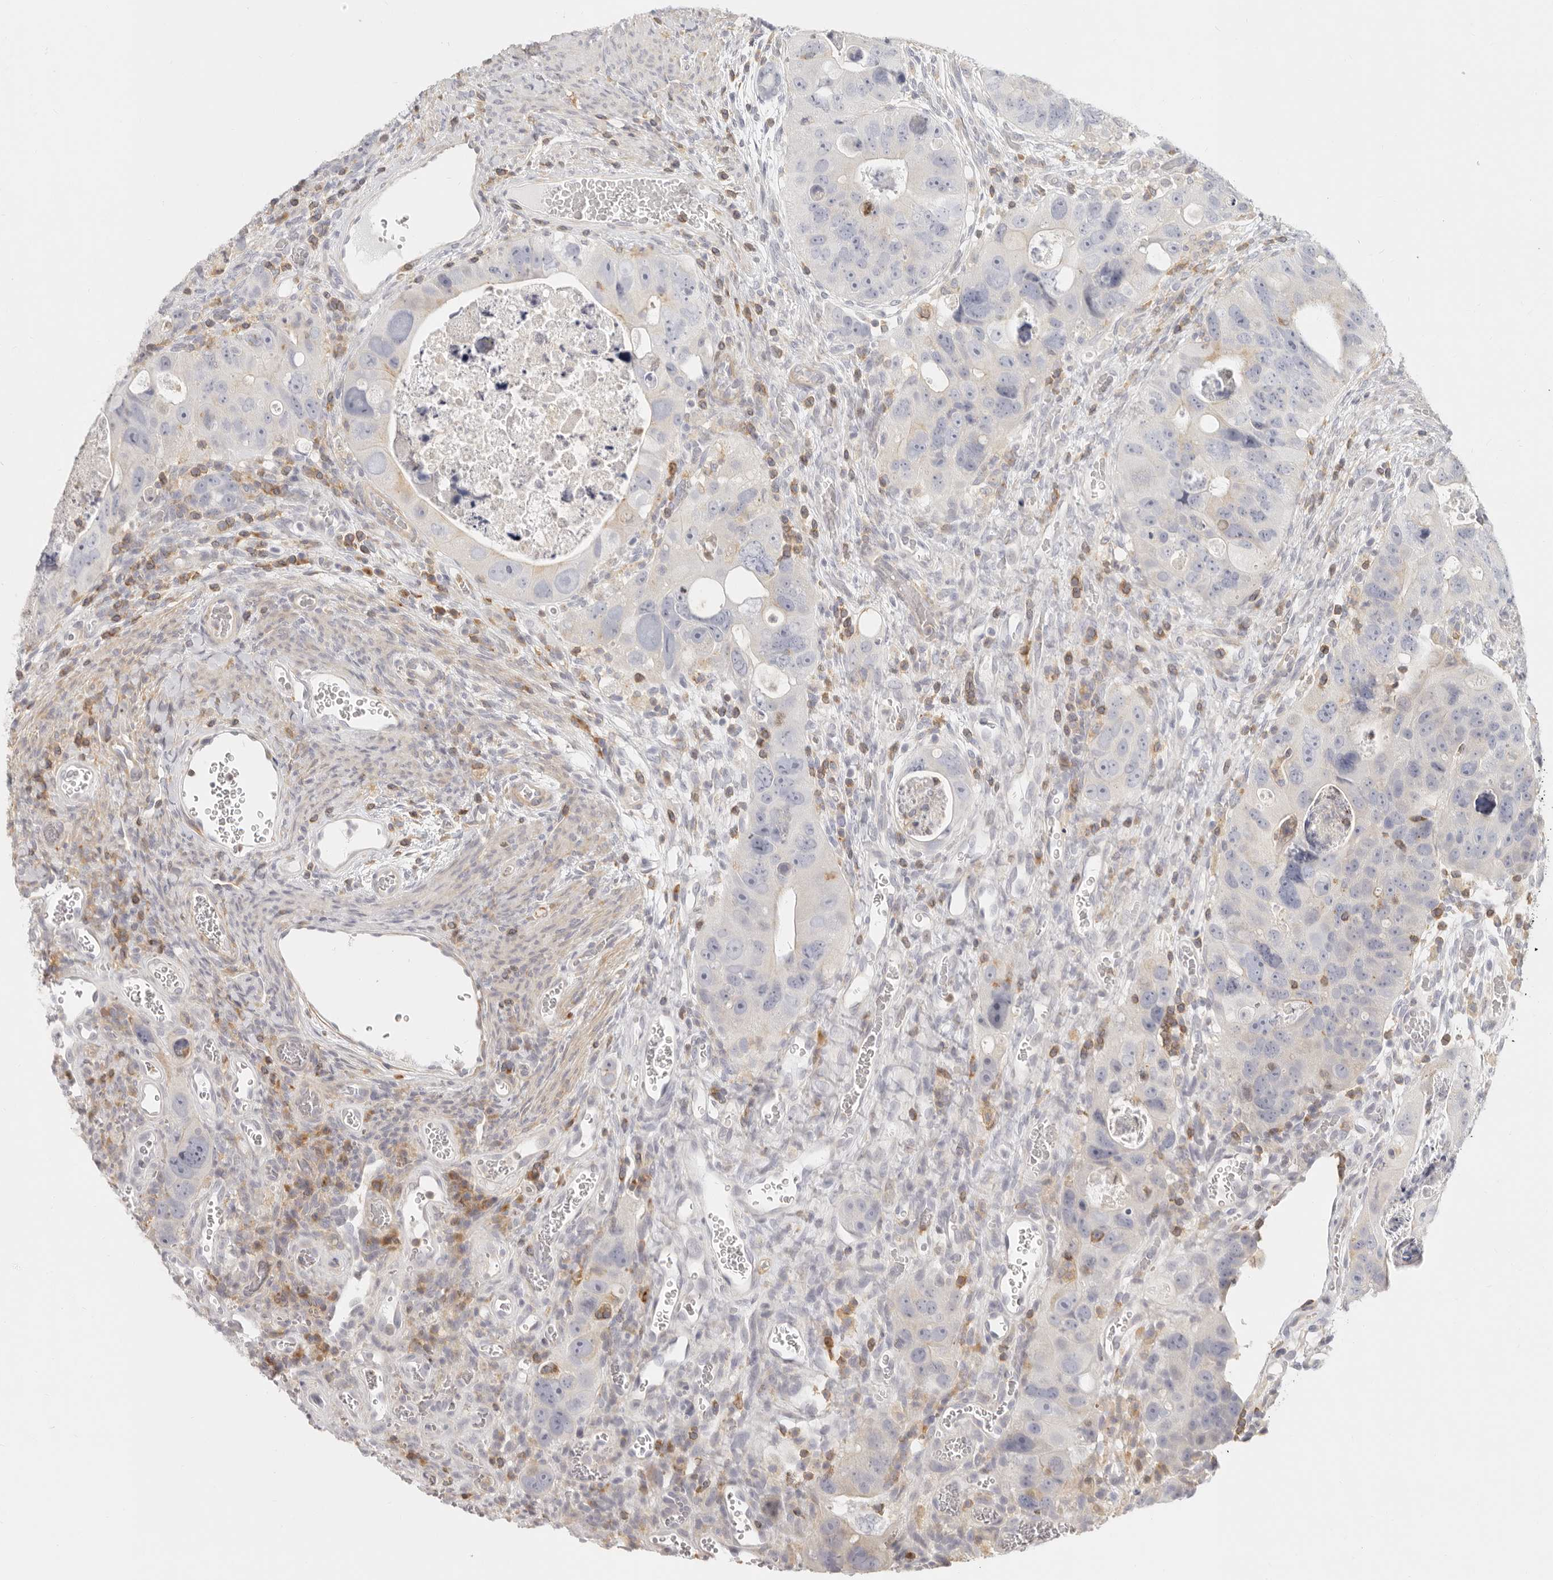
{"staining": {"intensity": "negative", "quantity": "none", "location": "none"}, "tissue": "colorectal cancer", "cell_type": "Tumor cells", "image_type": "cancer", "snomed": [{"axis": "morphology", "description": "Adenocarcinoma, NOS"}, {"axis": "topography", "description": "Rectum"}], "caption": "An image of human colorectal adenocarcinoma is negative for staining in tumor cells.", "gene": "NIBAN1", "patient": {"sex": "male", "age": 59}}